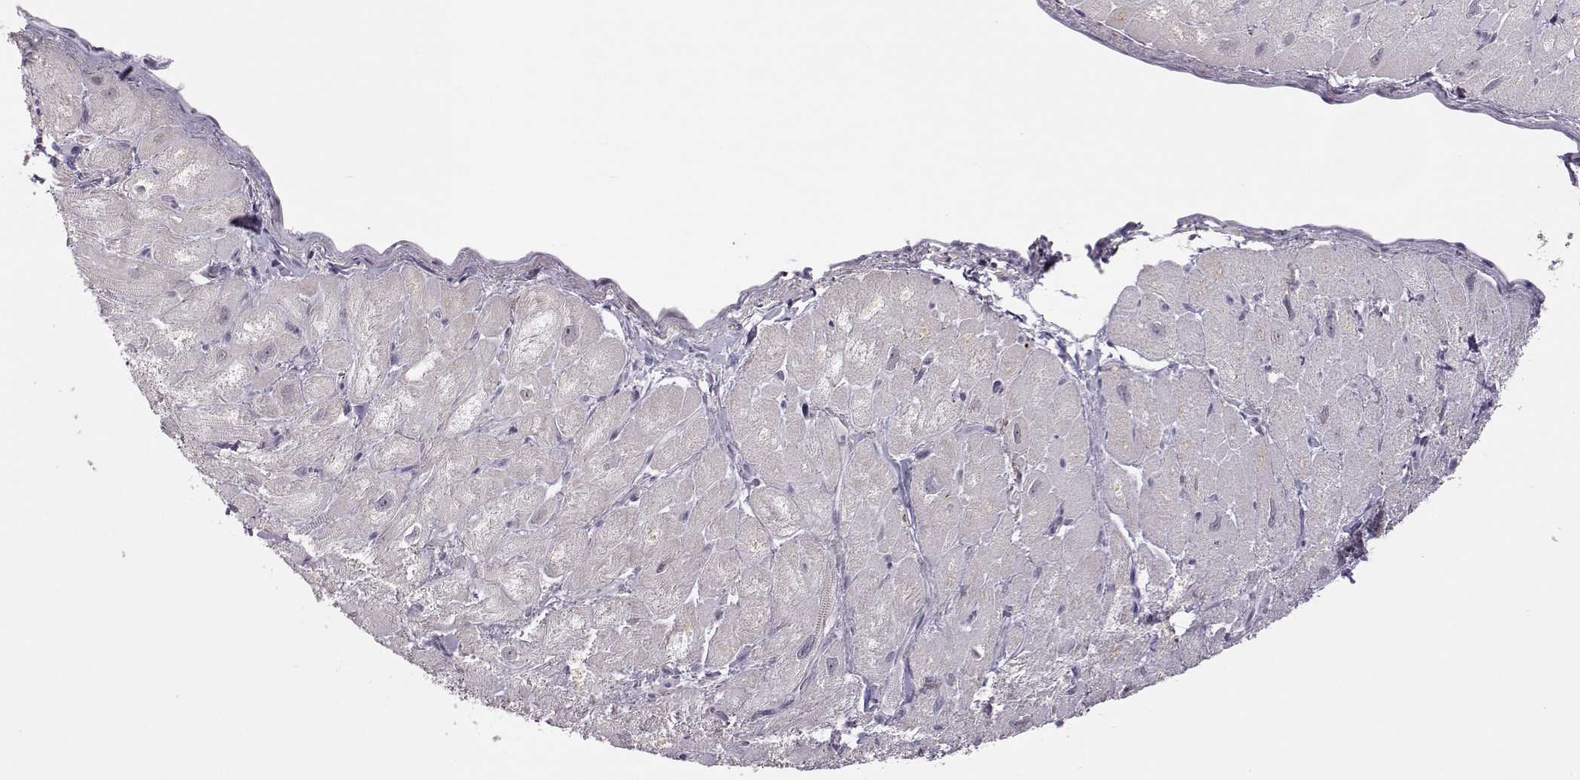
{"staining": {"intensity": "negative", "quantity": "none", "location": "none"}, "tissue": "heart muscle", "cell_type": "Cardiomyocytes", "image_type": "normal", "snomed": [{"axis": "morphology", "description": "Normal tissue, NOS"}, {"axis": "topography", "description": "Heart"}], "caption": "IHC image of normal heart muscle: human heart muscle stained with DAB shows no significant protein staining in cardiomyocytes. Nuclei are stained in blue.", "gene": "VGF", "patient": {"sex": "male", "age": 60}}